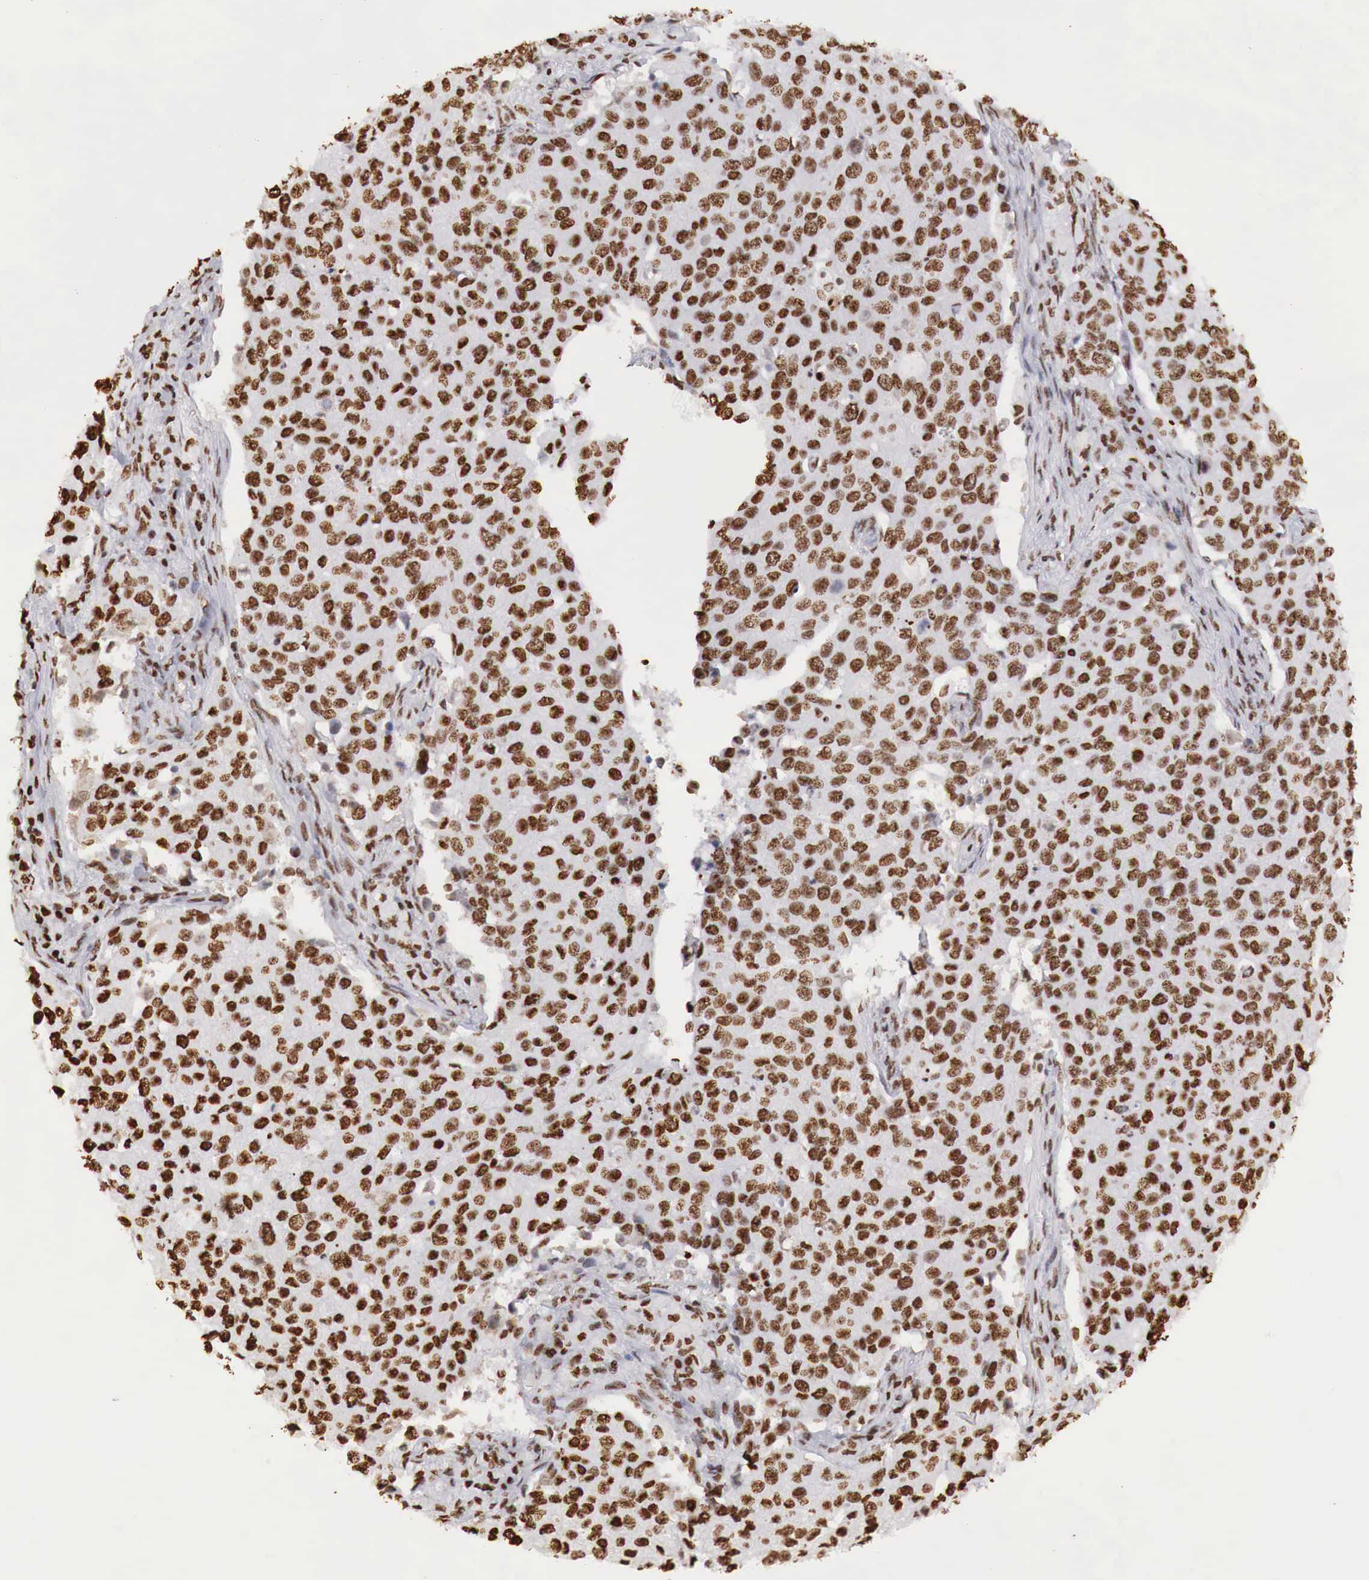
{"staining": {"intensity": "strong", "quantity": ">75%", "location": "nuclear"}, "tissue": "cervical cancer", "cell_type": "Tumor cells", "image_type": "cancer", "snomed": [{"axis": "morphology", "description": "Squamous cell carcinoma, NOS"}, {"axis": "topography", "description": "Cervix"}], "caption": "A micrograph showing strong nuclear staining in approximately >75% of tumor cells in cervical cancer (squamous cell carcinoma), as visualized by brown immunohistochemical staining.", "gene": "DKC1", "patient": {"sex": "female", "age": 54}}